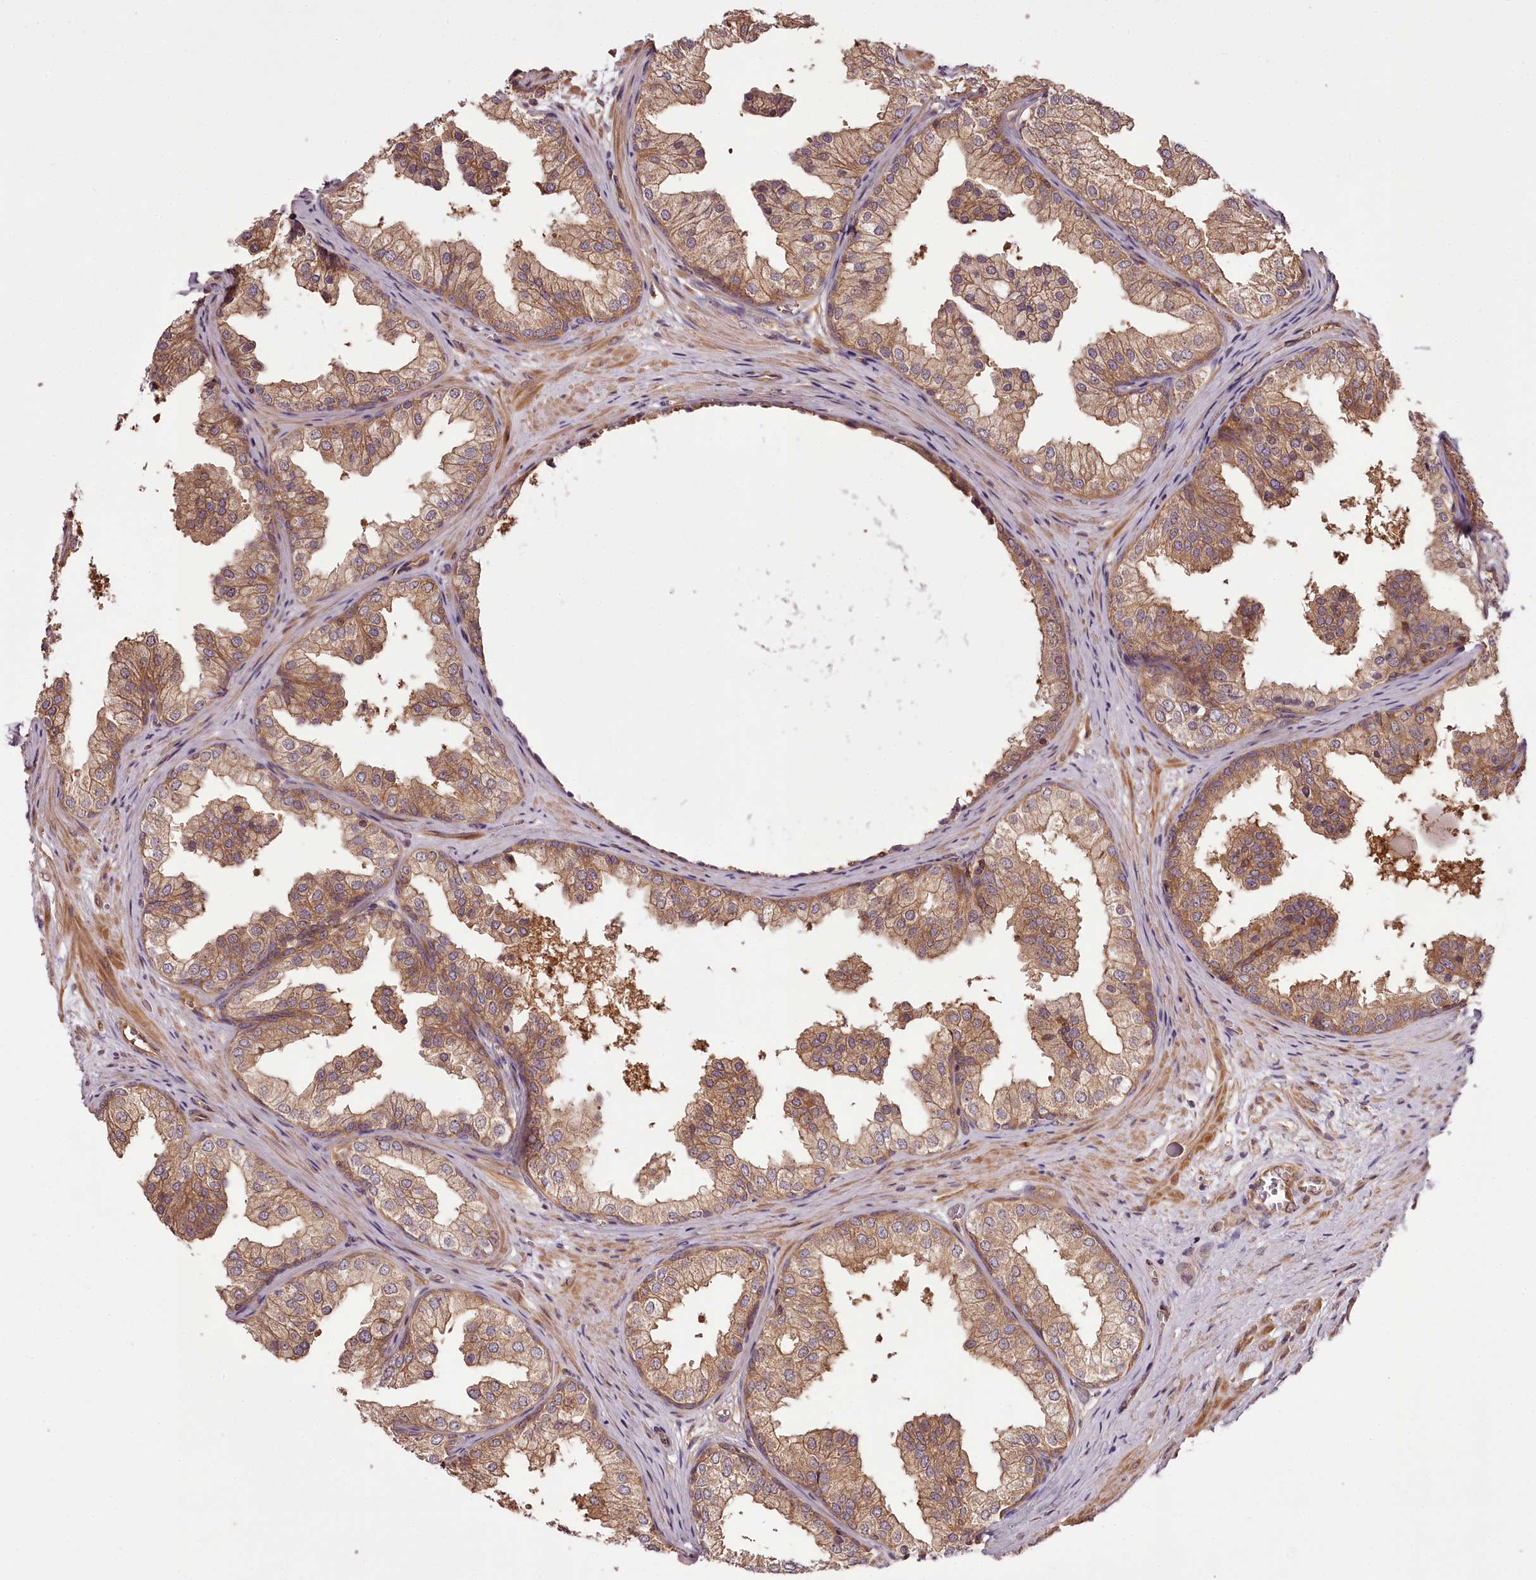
{"staining": {"intensity": "moderate", "quantity": ">75%", "location": "cytoplasmic/membranous"}, "tissue": "prostate", "cell_type": "Glandular cells", "image_type": "normal", "snomed": [{"axis": "morphology", "description": "Normal tissue, NOS"}, {"axis": "topography", "description": "Prostate"}], "caption": "Protein analysis of normal prostate exhibits moderate cytoplasmic/membranous expression in about >75% of glandular cells.", "gene": "TARS1", "patient": {"sex": "male", "age": 48}}